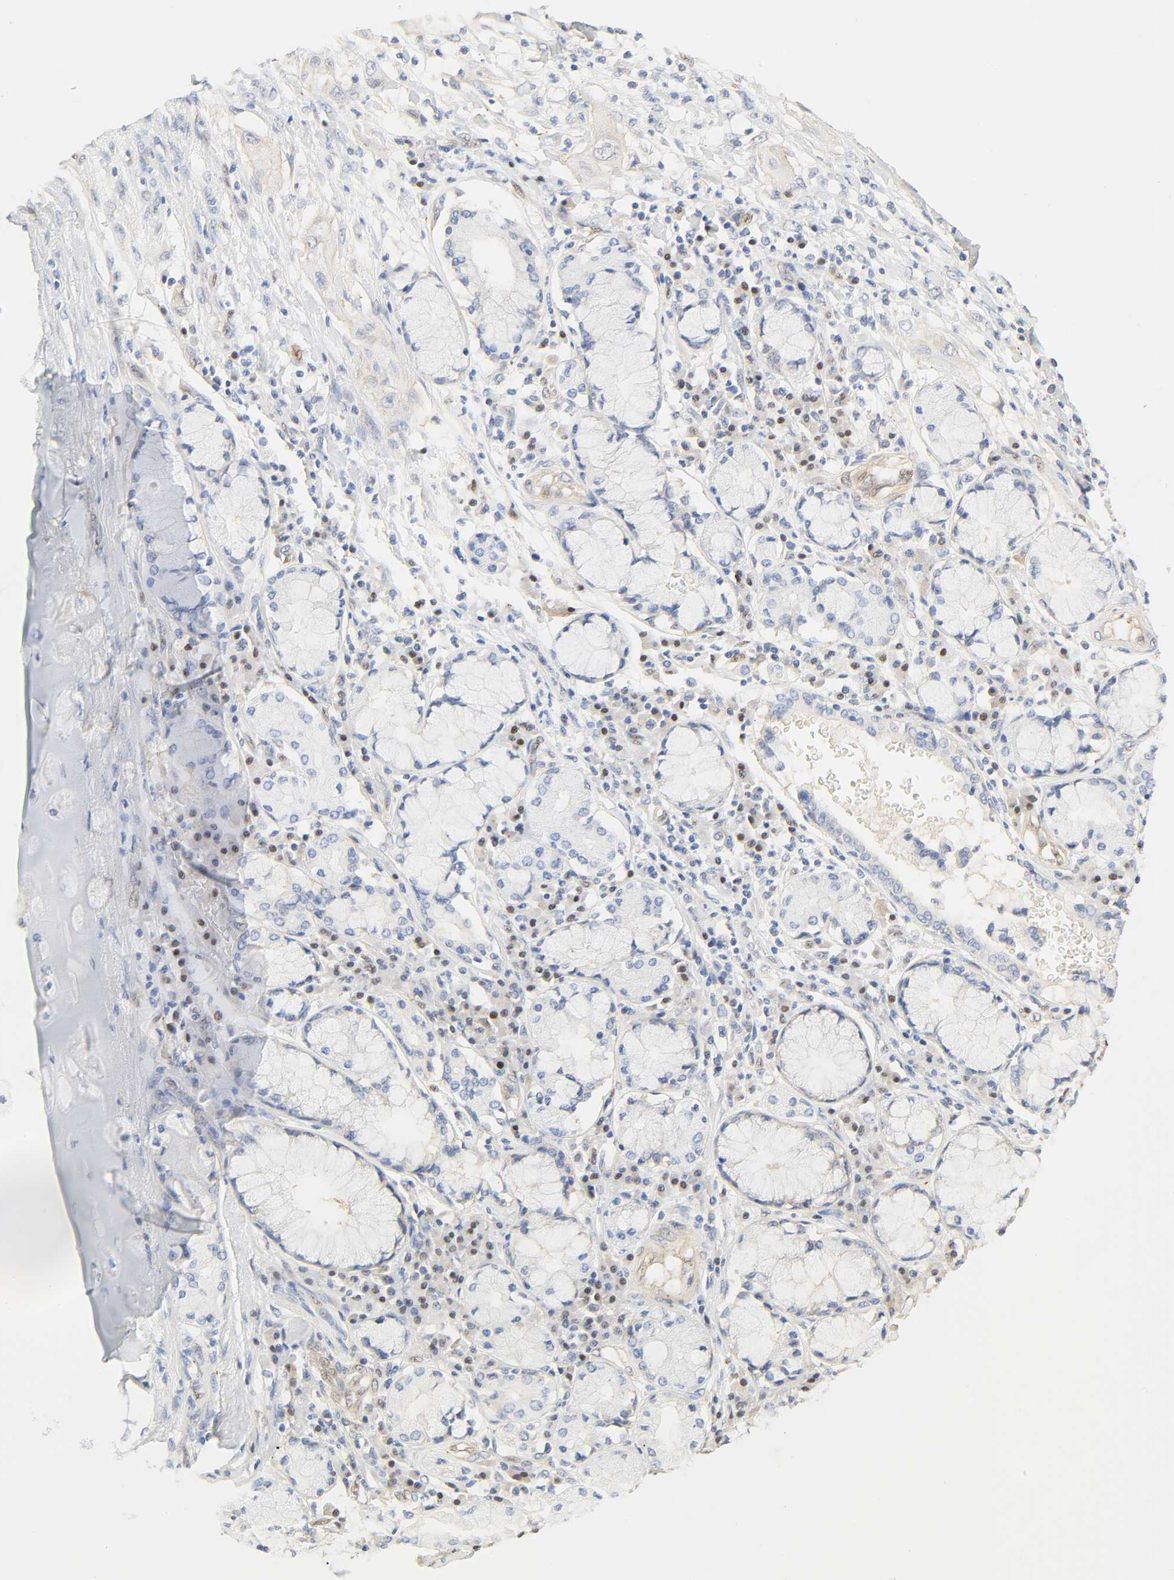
{"staining": {"intensity": "negative", "quantity": "none", "location": "none"}, "tissue": "lung cancer", "cell_type": "Tumor cells", "image_type": "cancer", "snomed": [{"axis": "morphology", "description": "Squamous cell carcinoma, NOS"}, {"axis": "topography", "description": "Lung"}], "caption": "This is a histopathology image of IHC staining of lung cancer (squamous cell carcinoma), which shows no staining in tumor cells. (IHC, brightfield microscopy, high magnification).", "gene": "BORCS8-MEF2B", "patient": {"sex": "female", "age": 47}}